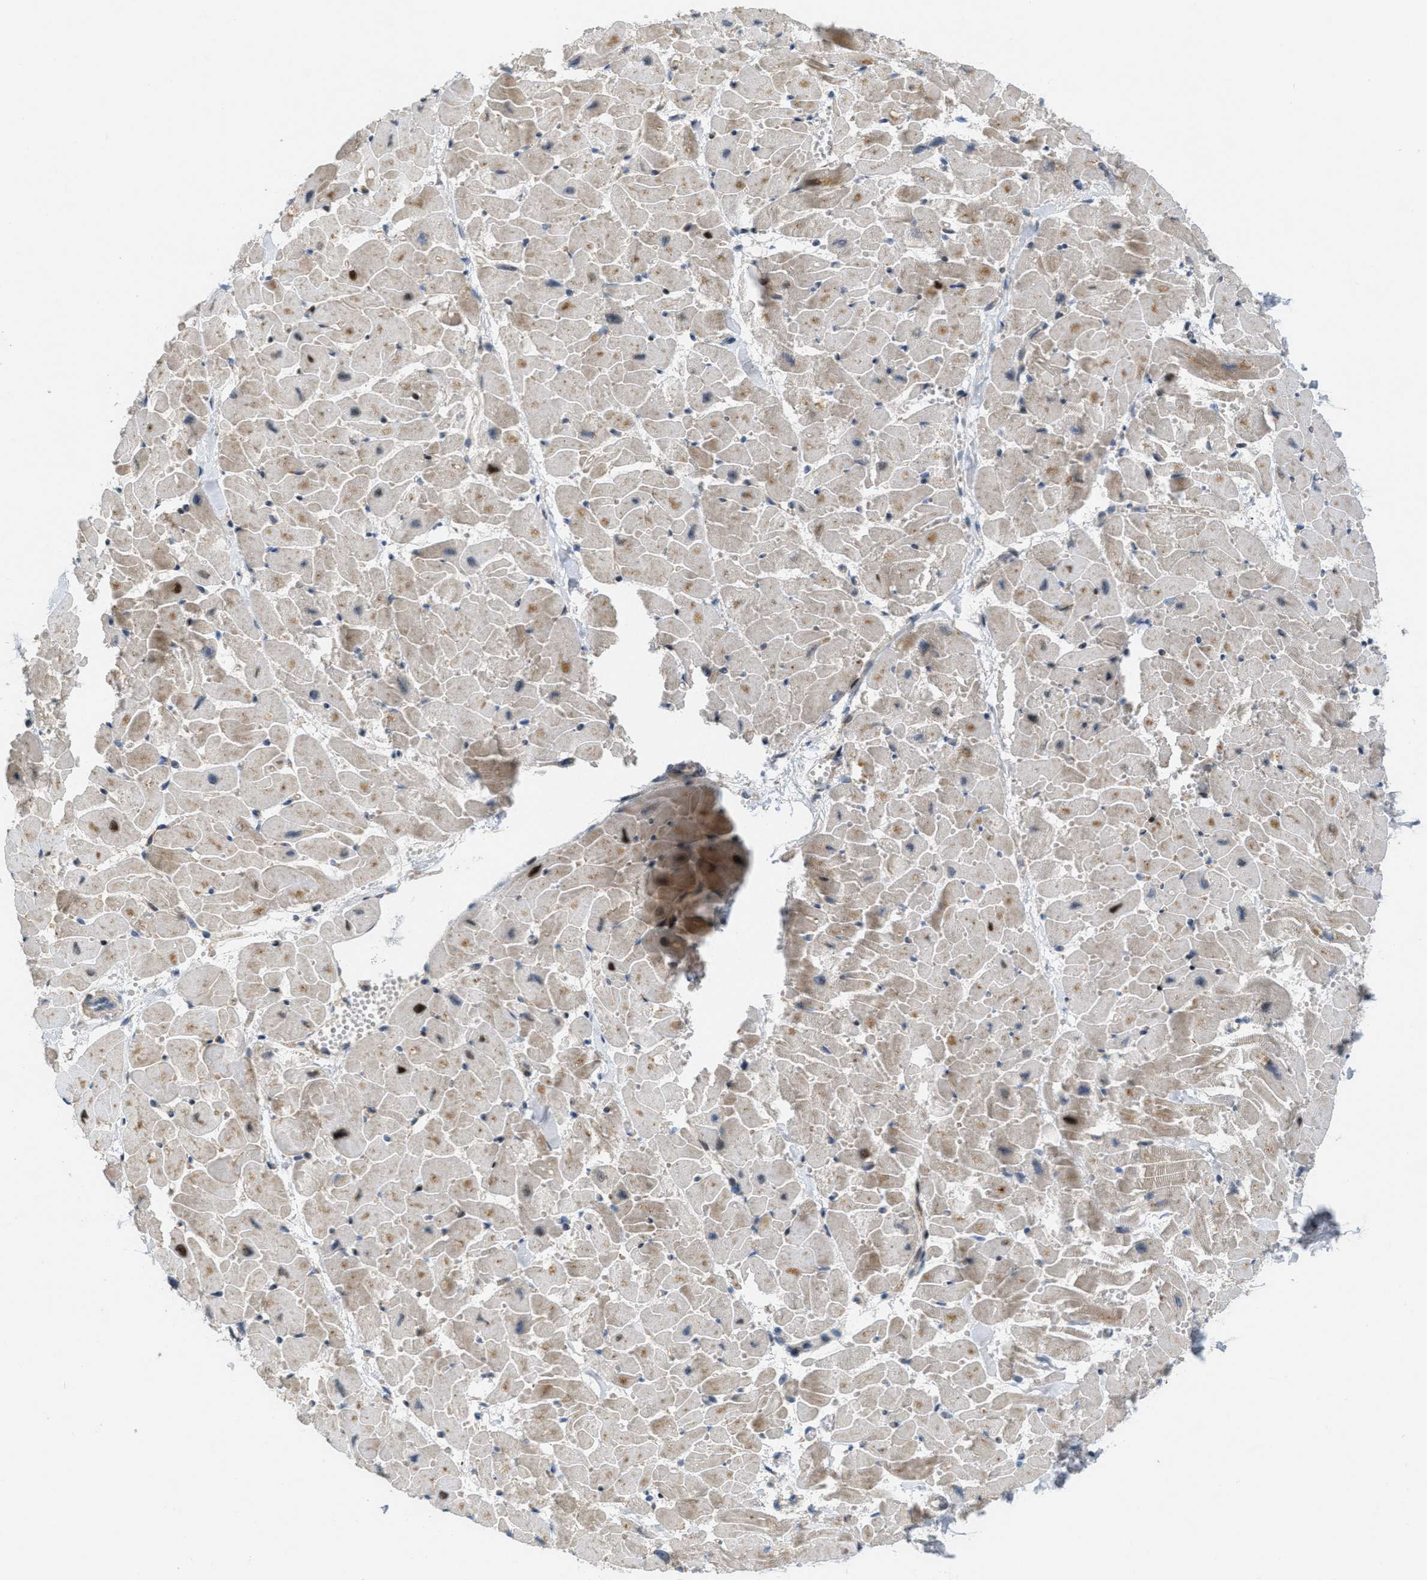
{"staining": {"intensity": "weak", "quantity": ">75%", "location": "cytoplasmic/membranous,nuclear"}, "tissue": "heart muscle", "cell_type": "Cardiomyocytes", "image_type": "normal", "snomed": [{"axis": "morphology", "description": "Normal tissue, NOS"}, {"axis": "topography", "description": "Heart"}], "caption": "Immunohistochemical staining of normal human heart muscle displays low levels of weak cytoplasmic/membranous,nuclear expression in about >75% of cardiomyocytes.", "gene": "ZFPL1", "patient": {"sex": "female", "age": 19}}